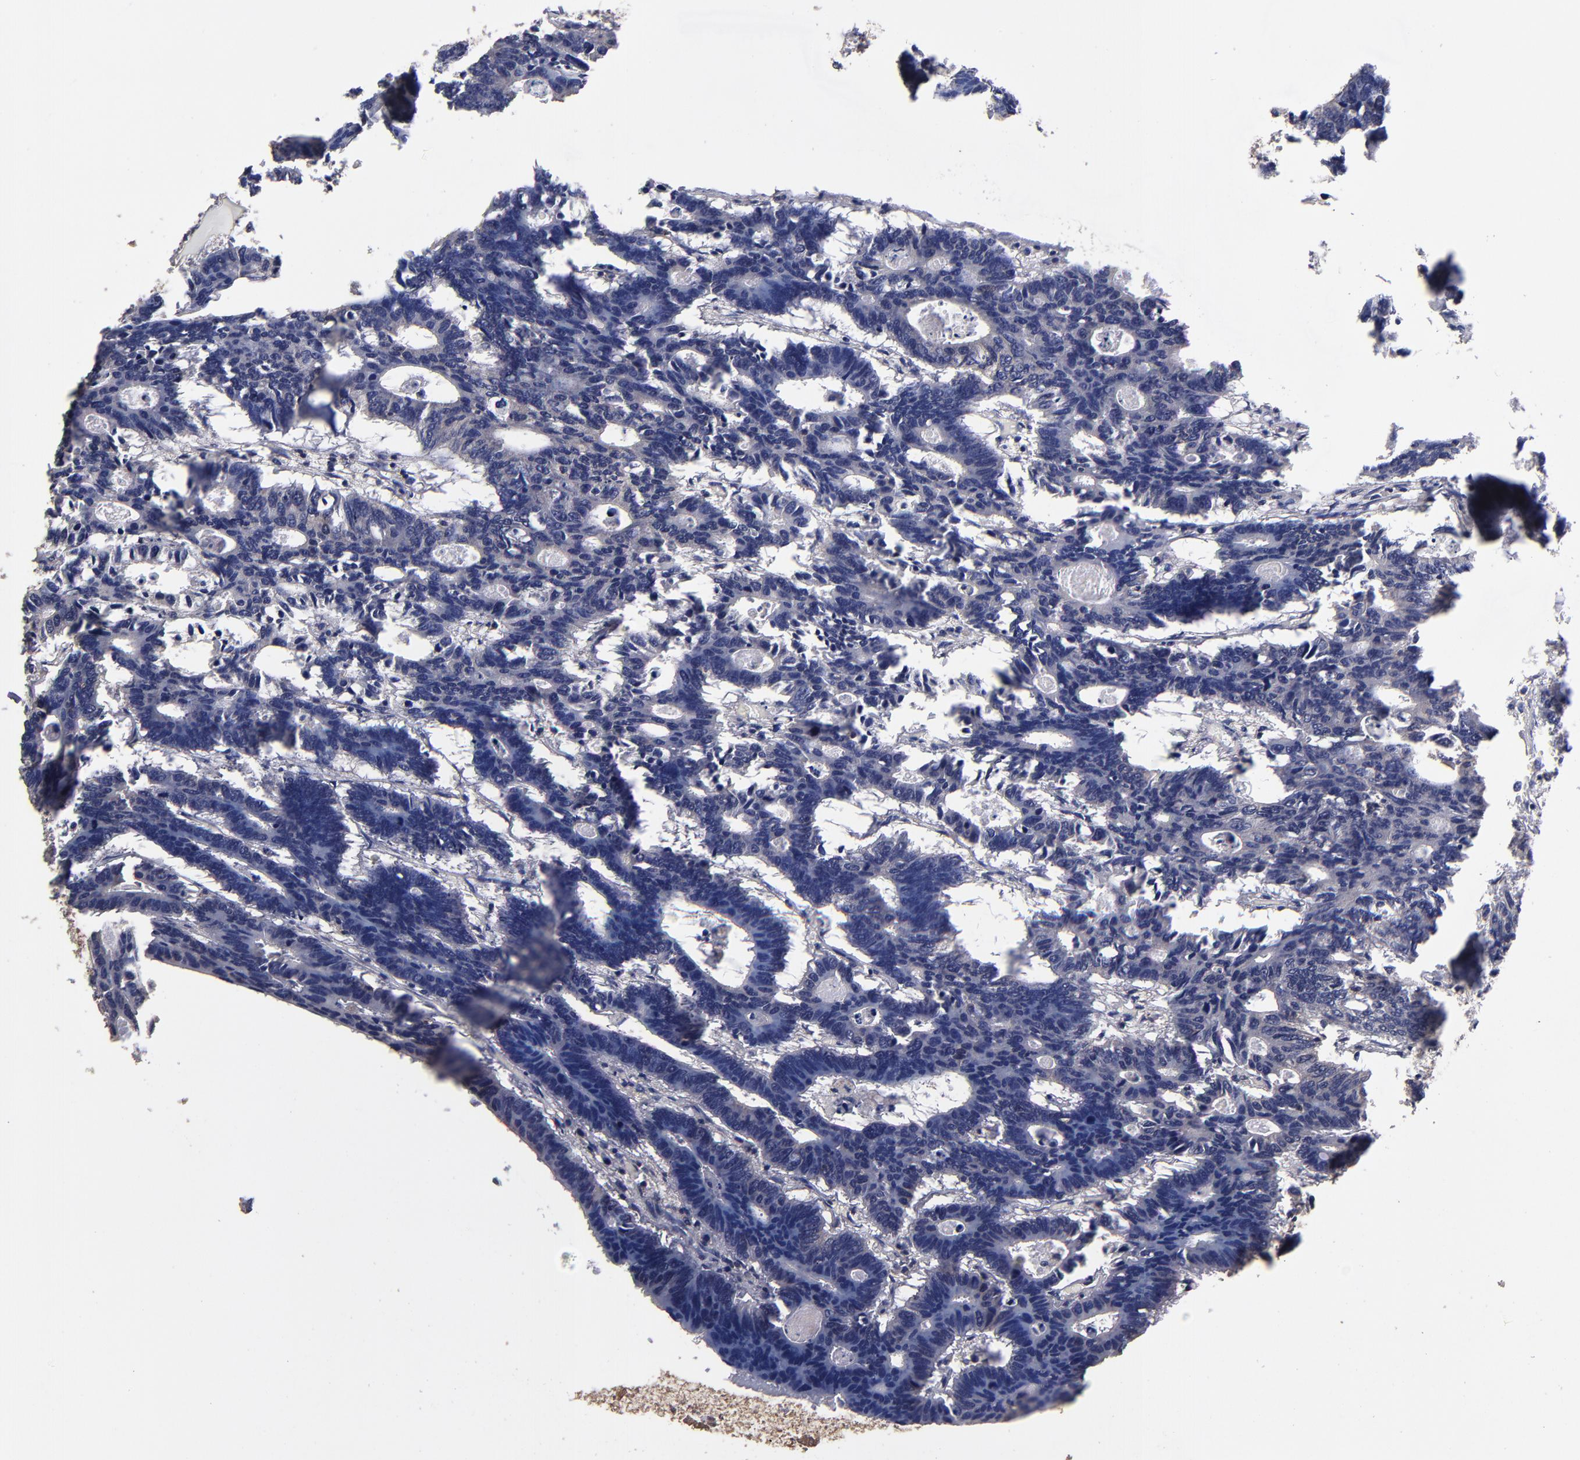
{"staining": {"intensity": "negative", "quantity": "none", "location": "none"}, "tissue": "colorectal cancer", "cell_type": "Tumor cells", "image_type": "cancer", "snomed": [{"axis": "morphology", "description": "Adenocarcinoma, NOS"}, {"axis": "topography", "description": "Colon"}], "caption": "An IHC micrograph of colorectal cancer is shown. There is no staining in tumor cells of colorectal cancer.", "gene": "NF2", "patient": {"sex": "female", "age": 55}}